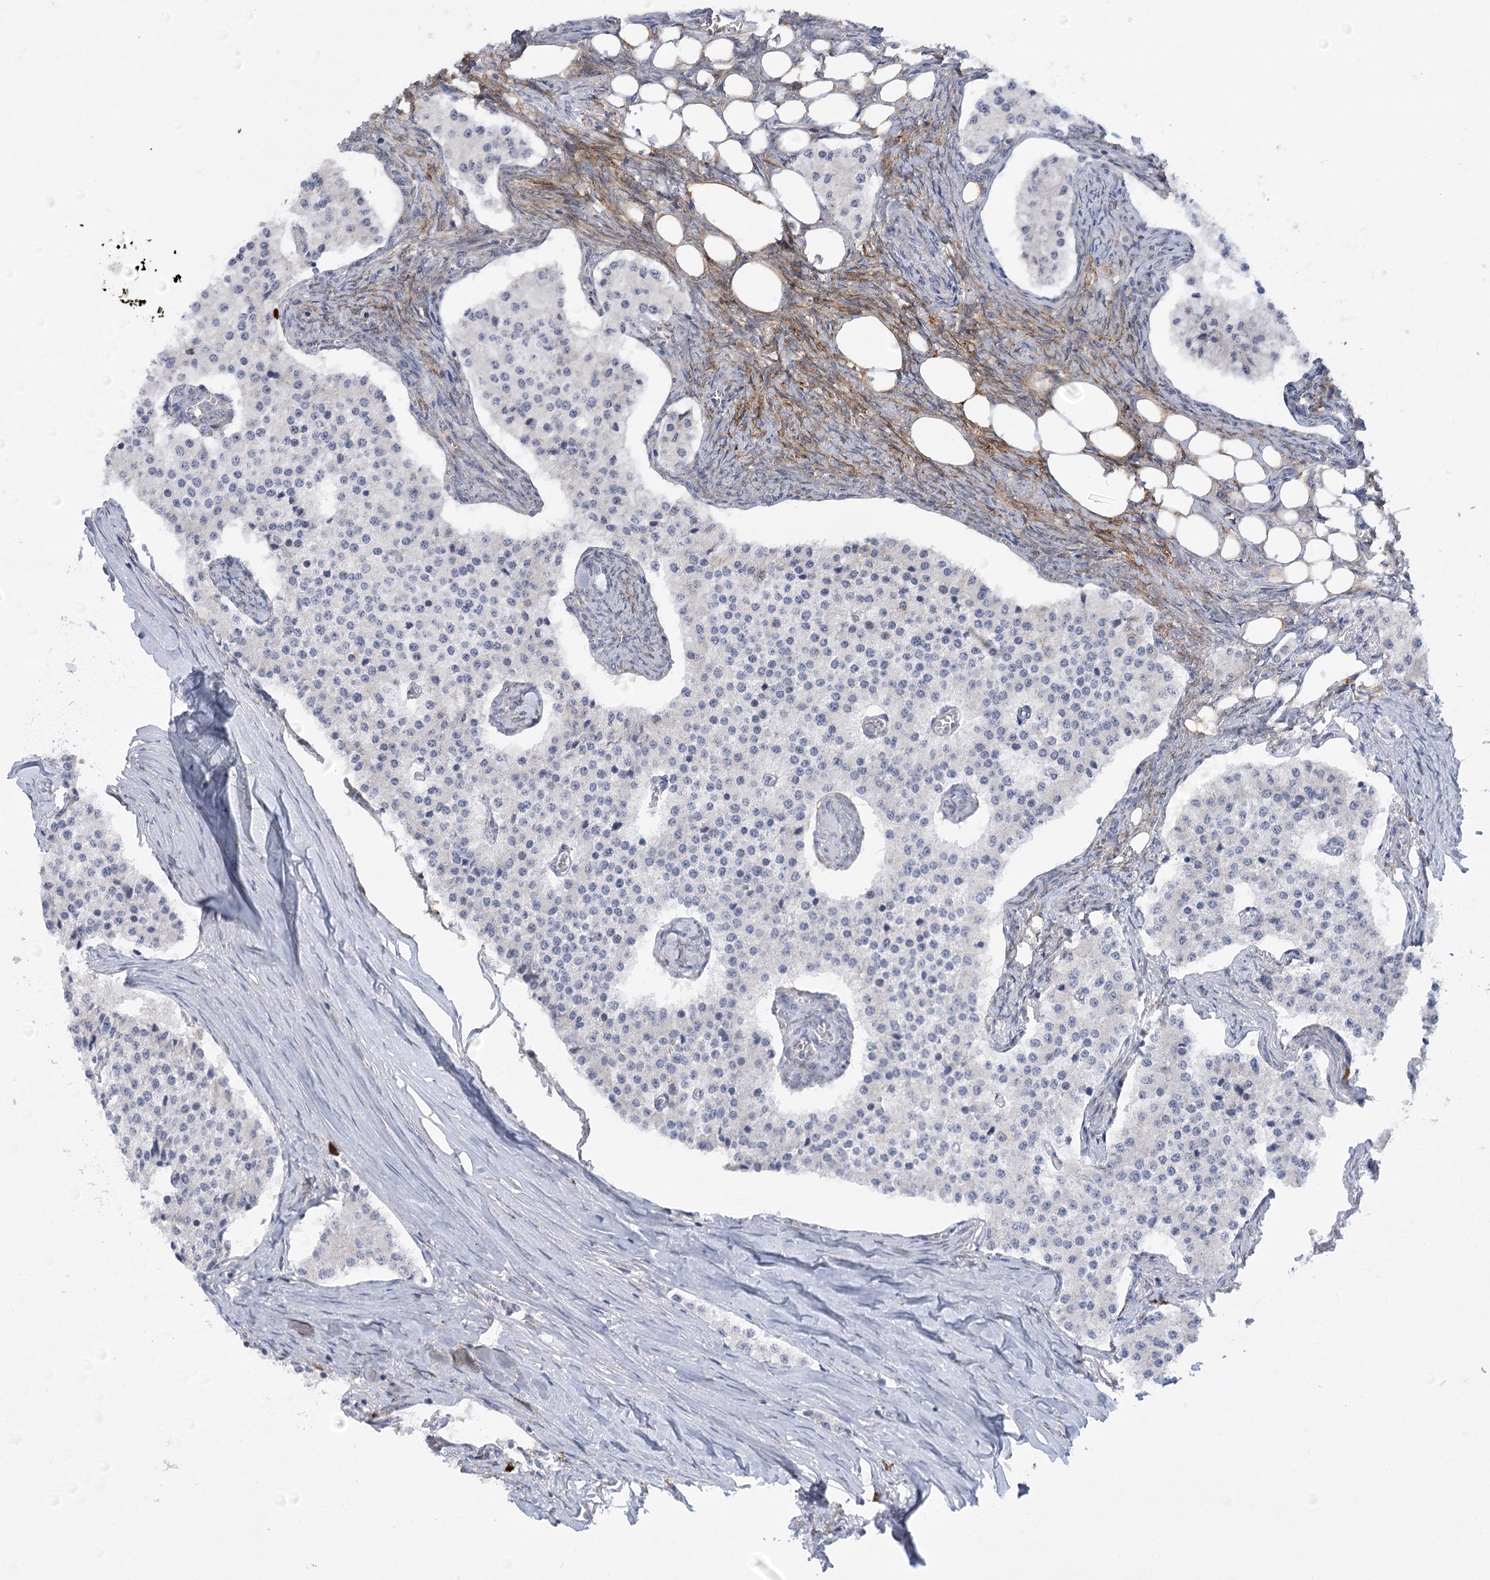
{"staining": {"intensity": "negative", "quantity": "none", "location": "none"}, "tissue": "carcinoid", "cell_type": "Tumor cells", "image_type": "cancer", "snomed": [{"axis": "morphology", "description": "Carcinoid, malignant, NOS"}, {"axis": "topography", "description": "Colon"}], "caption": "An IHC photomicrograph of carcinoid is shown. There is no staining in tumor cells of carcinoid.", "gene": "NCKAP5", "patient": {"sex": "female", "age": 52}}